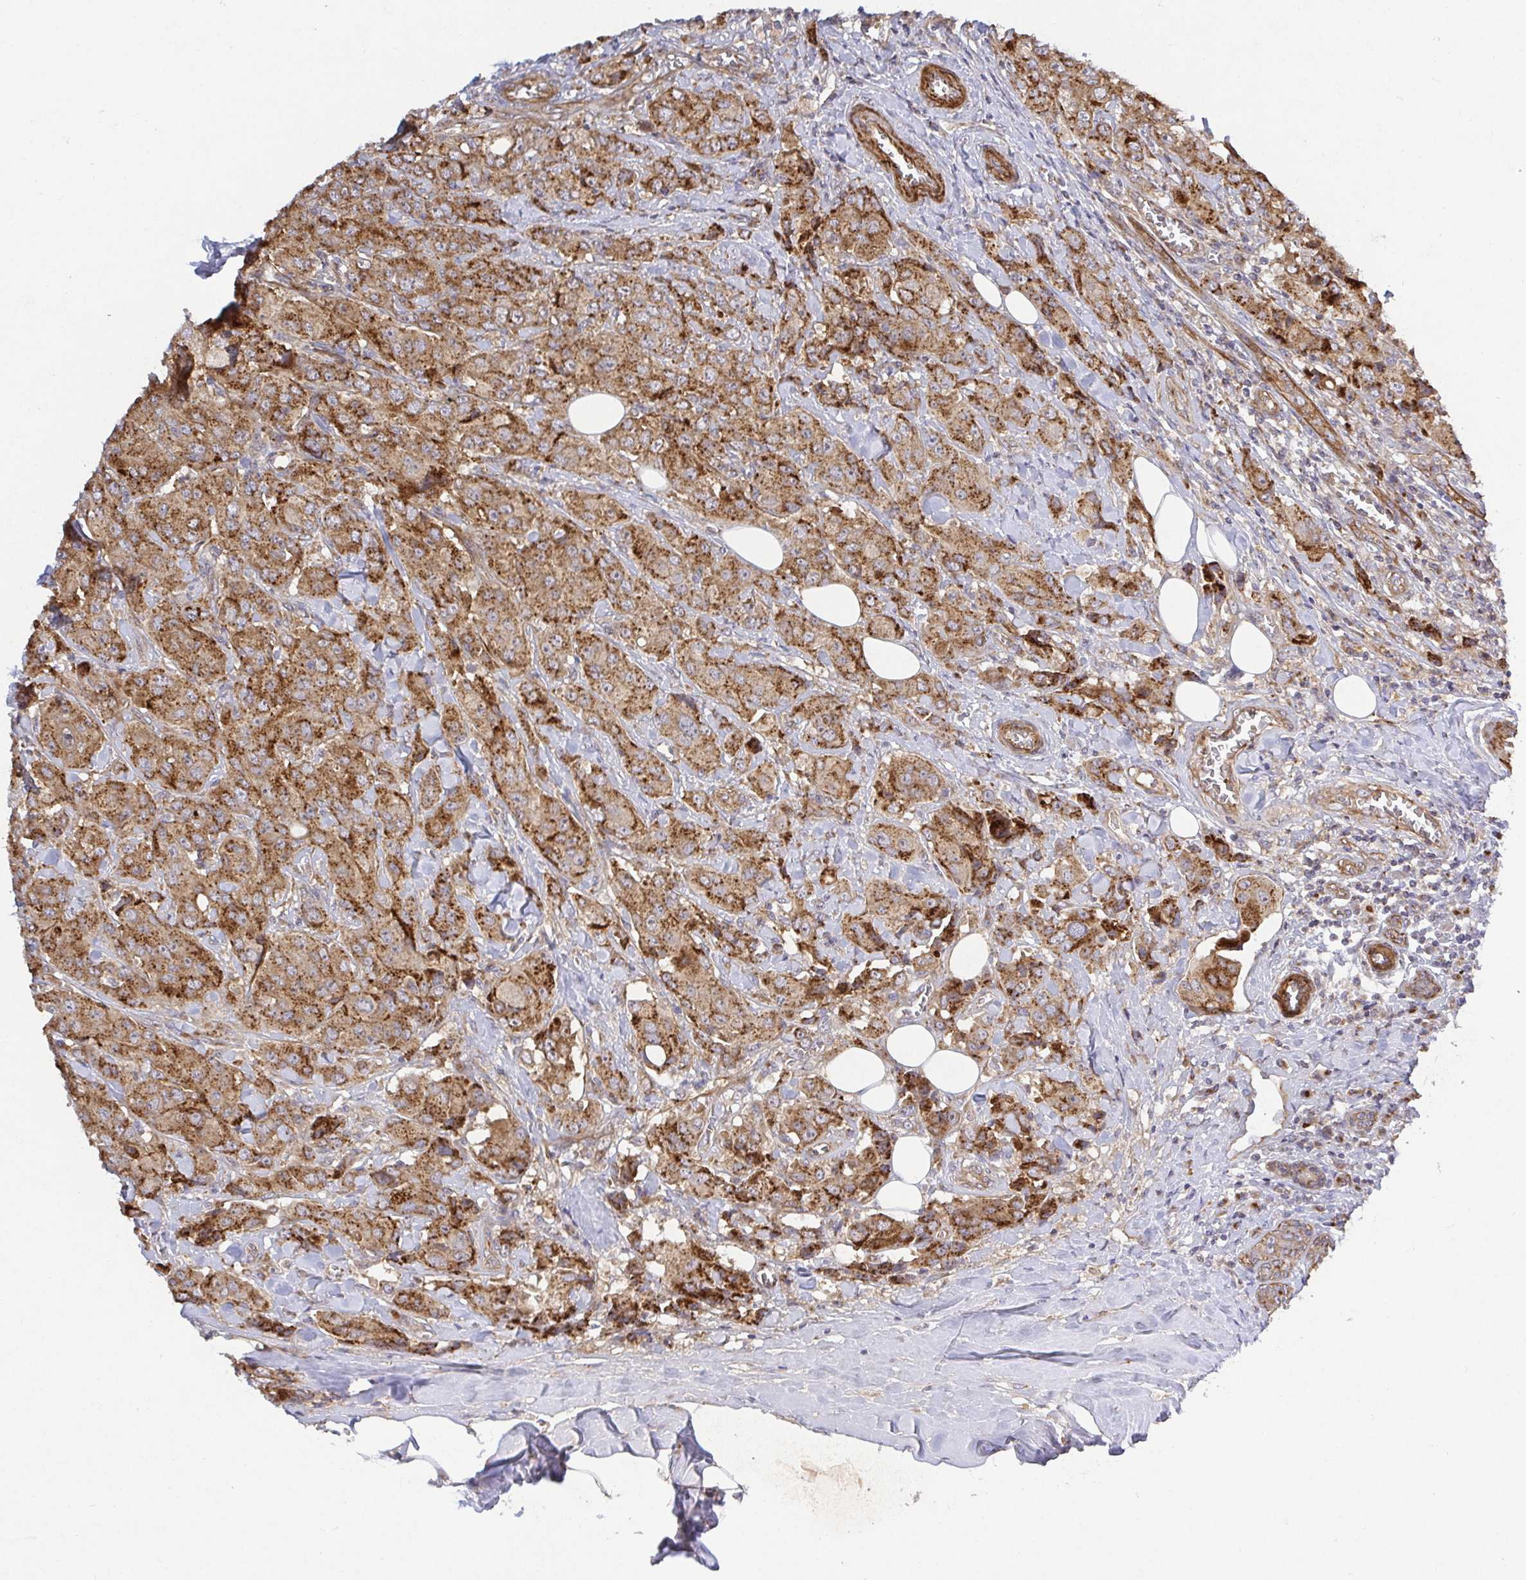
{"staining": {"intensity": "strong", "quantity": ">75%", "location": "cytoplasmic/membranous"}, "tissue": "breast cancer", "cell_type": "Tumor cells", "image_type": "cancer", "snomed": [{"axis": "morphology", "description": "Normal tissue, NOS"}, {"axis": "morphology", "description": "Duct carcinoma"}, {"axis": "topography", "description": "Breast"}], "caption": "Strong cytoplasmic/membranous staining is appreciated in approximately >75% of tumor cells in breast cancer. Nuclei are stained in blue.", "gene": "TM9SF4", "patient": {"sex": "female", "age": 43}}